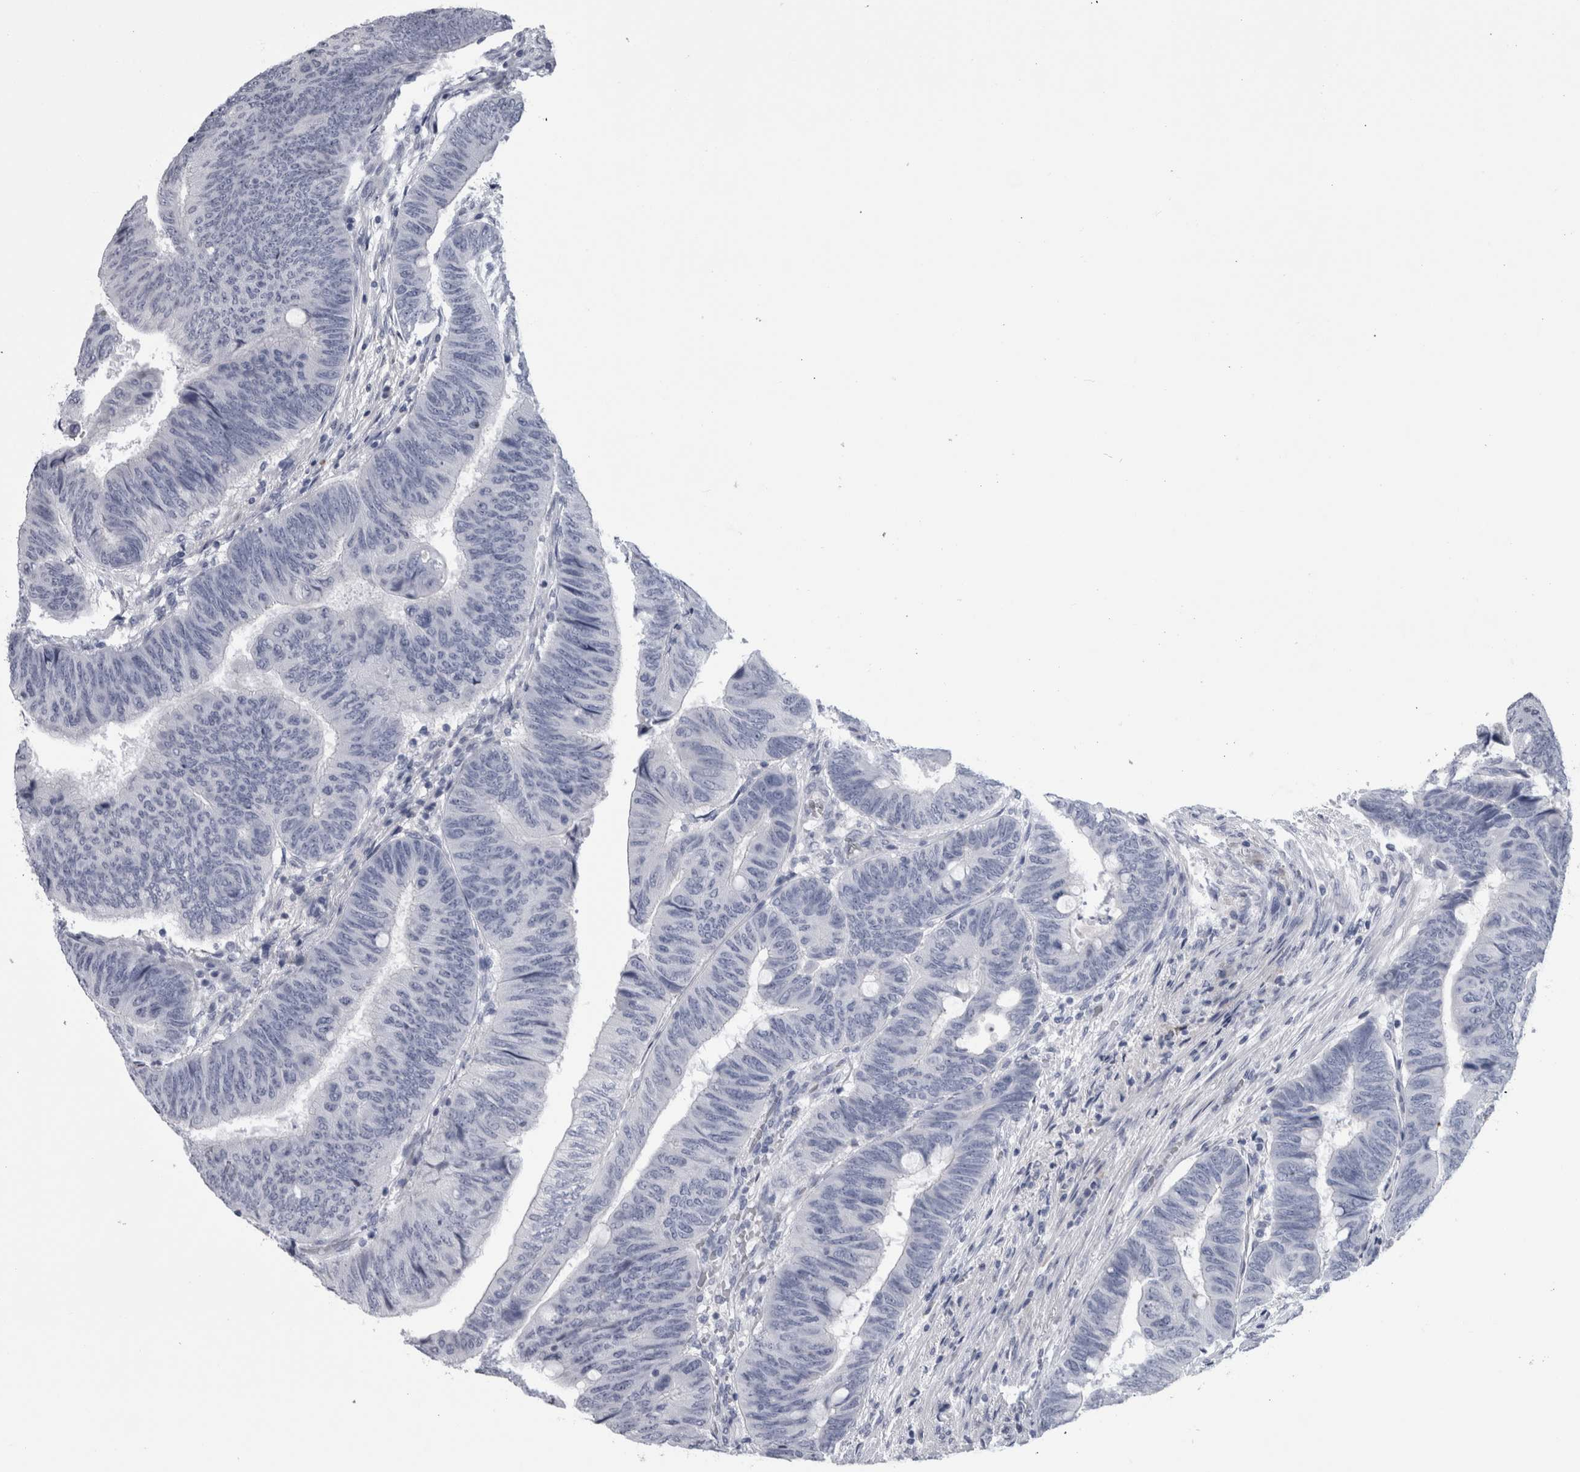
{"staining": {"intensity": "negative", "quantity": "none", "location": "none"}, "tissue": "colorectal cancer", "cell_type": "Tumor cells", "image_type": "cancer", "snomed": [{"axis": "morphology", "description": "Normal tissue, NOS"}, {"axis": "morphology", "description": "Adenocarcinoma, NOS"}, {"axis": "topography", "description": "Rectum"}, {"axis": "topography", "description": "Peripheral nerve tissue"}], "caption": "IHC image of neoplastic tissue: human adenocarcinoma (colorectal) stained with DAB (3,3'-diaminobenzidine) exhibits no significant protein expression in tumor cells.", "gene": "PAX5", "patient": {"sex": "male", "age": 92}}